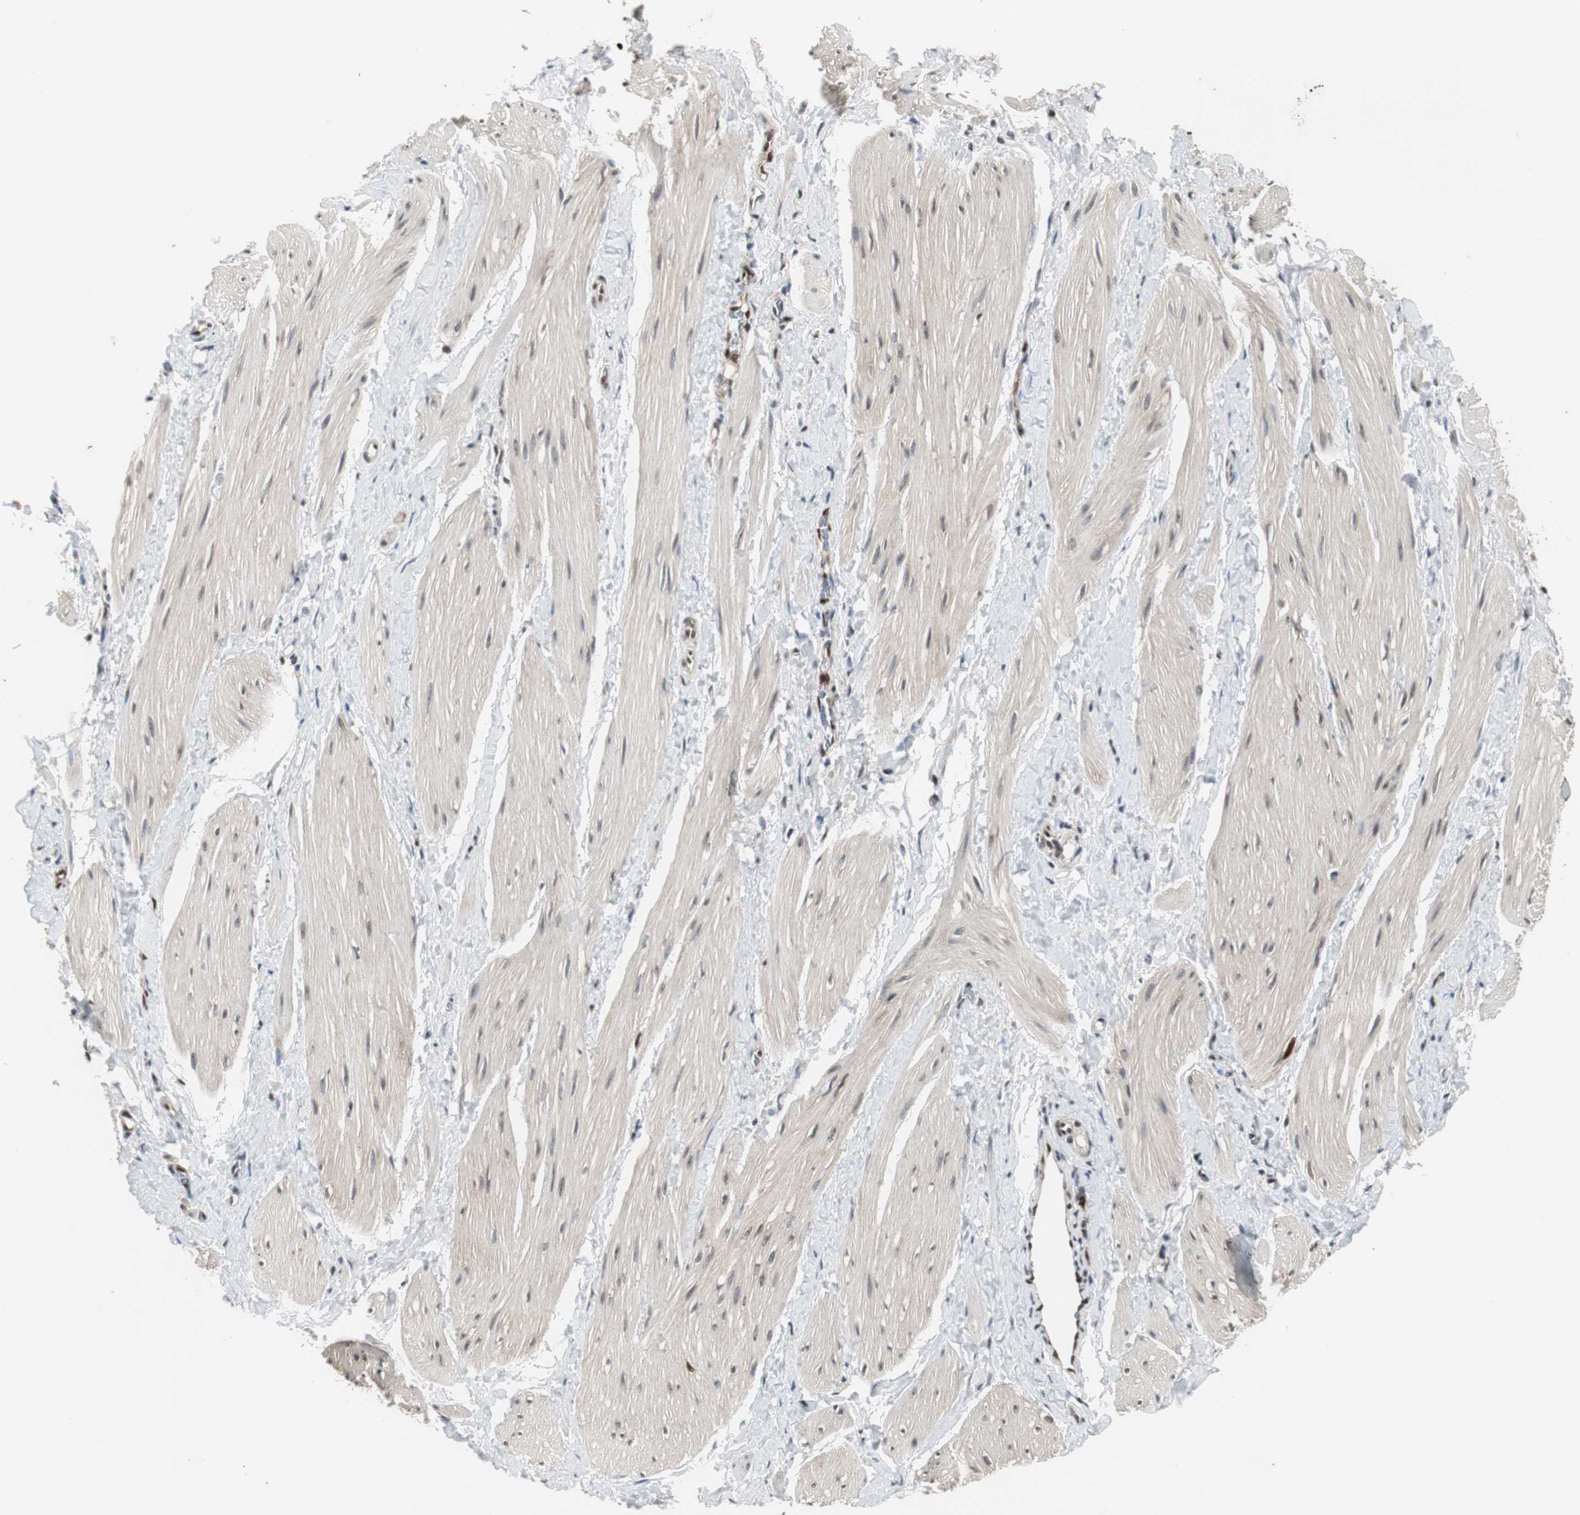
{"staining": {"intensity": "negative", "quantity": "none", "location": "none"}, "tissue": "smooth muscle", "cell_type": "Smooth muscle cells", "image_type": "normal", "snomed": [{"axis": "morphology", "description": "Normal tissue, NOS"}, {"axis": "topography", "description": "Smooth muscle"}], "caption": "An immunohistochemistry (IHC) histopathology image of normal smooth muscle is shown. There is no staining in smooth muscle cells of smooth muscle. The staining is performed using DAB brown chromogen with nuclei counter-stained in using hematoxylin.", "gene": "SMAD1", "patient": {"sex": "male", "age": 16}}